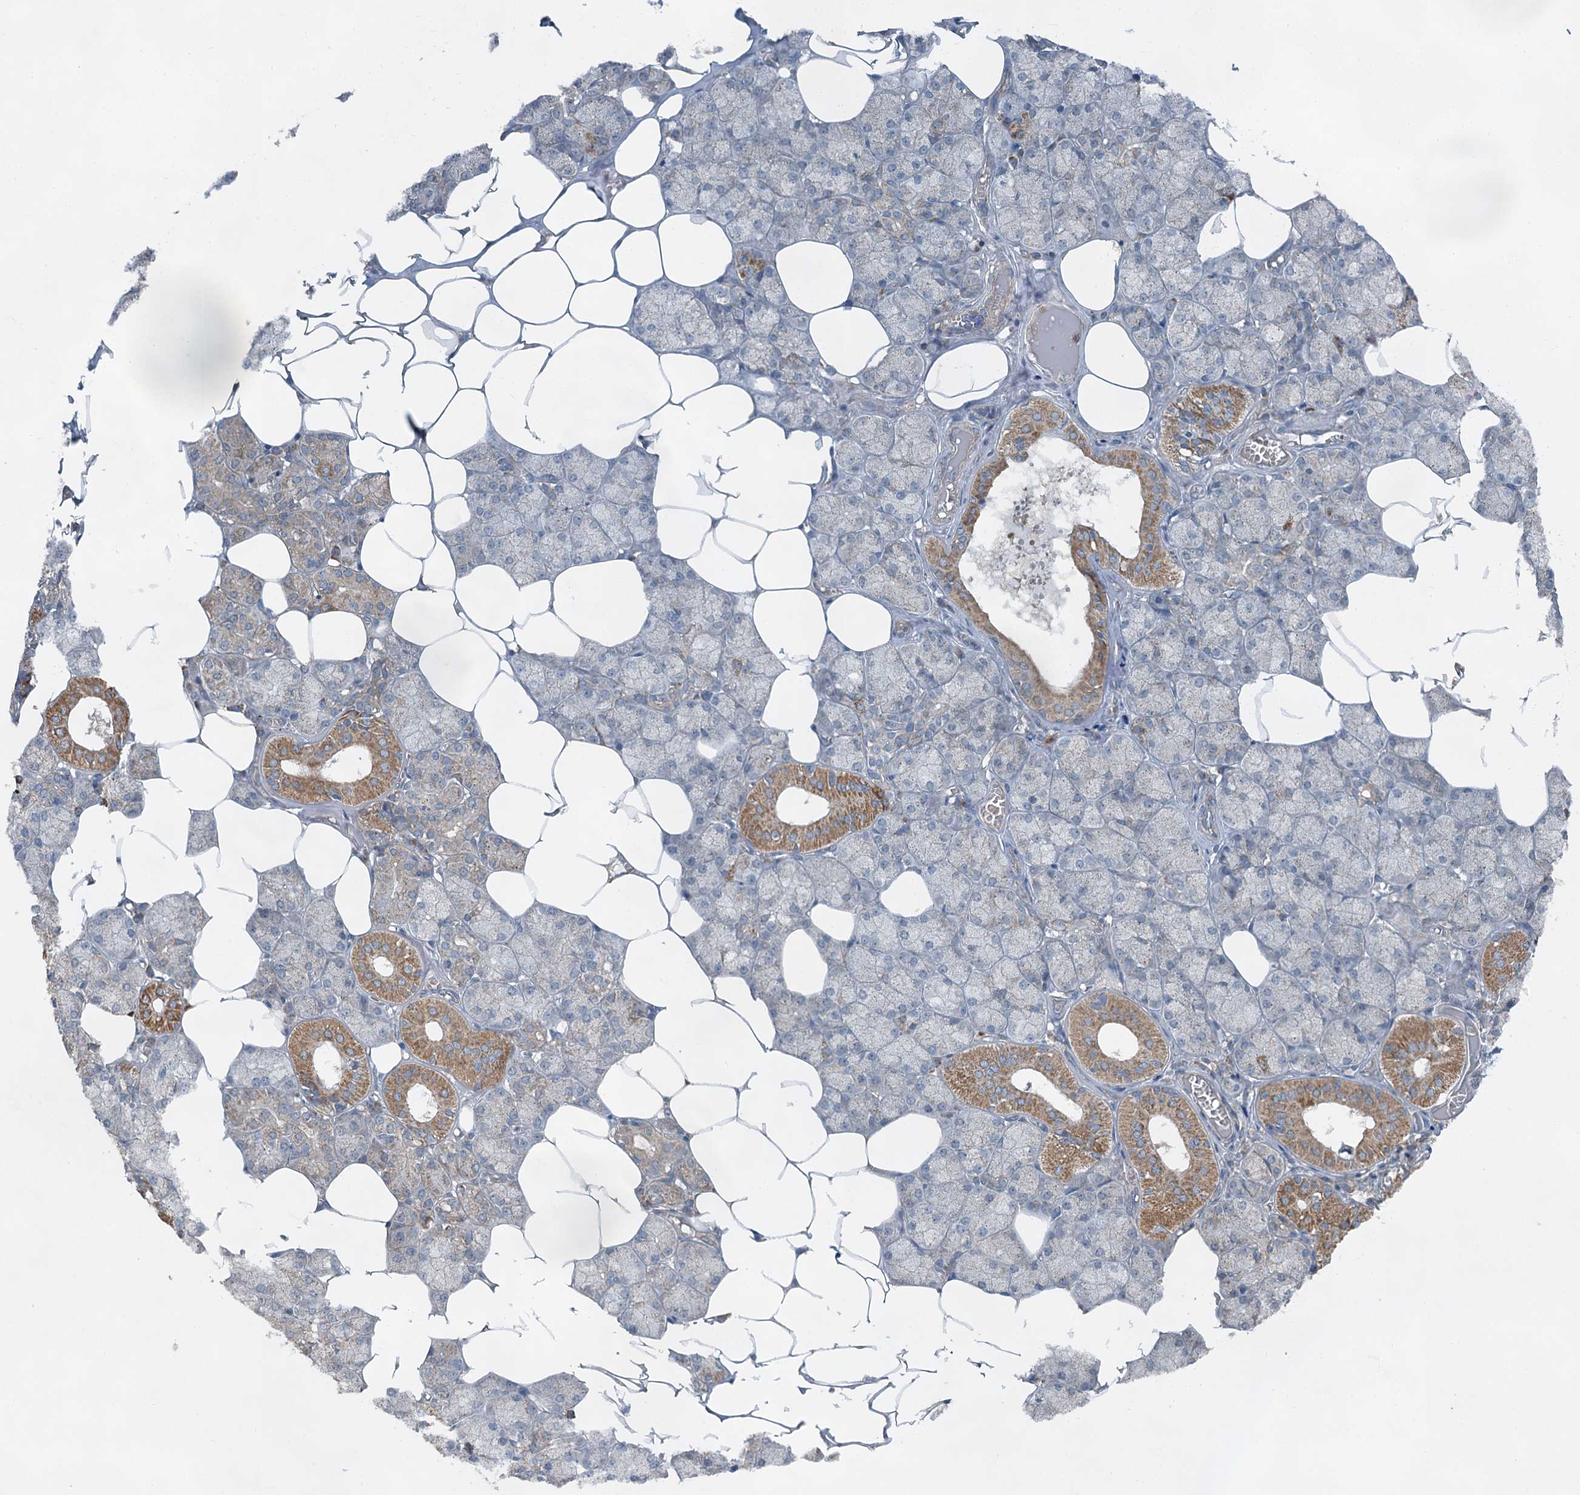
{"staining": {"intensity": "moderate", "quantity": "<25%", "location": "cytoplasmic/membranous"}, "tissue": "salivary gland", "cell_type": "Glandular cells", "image_type": "normal", "snomed": [{"axis": "morphology", "description": "Normal tissue, NOS"}, {"axis": "topography", "description": "Salivary gland"}], "caption": "Immunohistochemical staining of normal salivary gland demonstrates low levels of moderate cytoplasmic/membranous expression in about <25% of glandular cells. (IHC, brightfield microscopy, high magnification).", "gene": "HAUS2", "patient": {"sex": "male", "age": 62}}